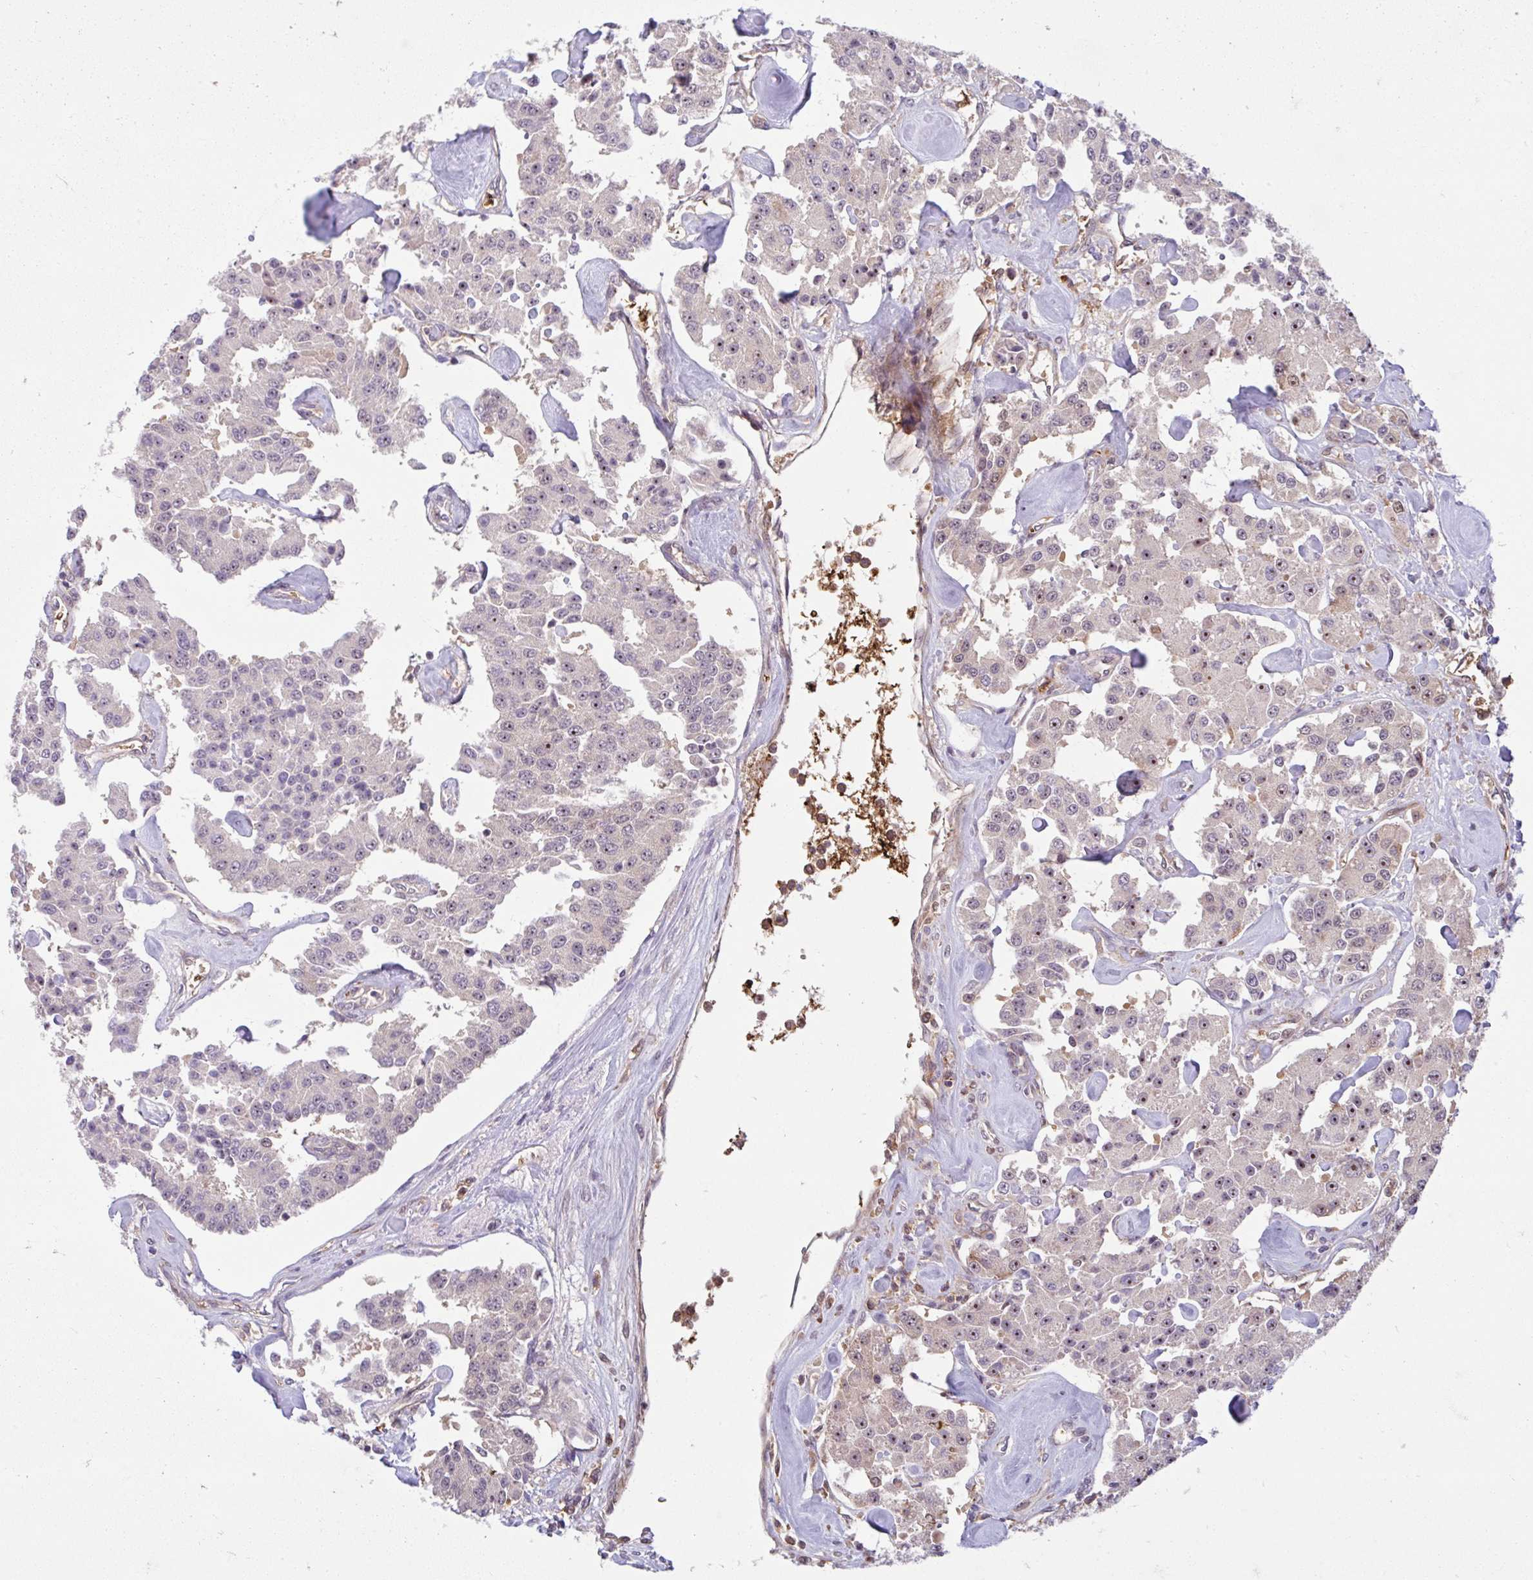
{"staining": {"intensity": "moderate", "quantity": "25%-75%", "location": "nuclear"}, "tissue": "carcinoid", "cell_type": "Tumor cells", "image_type": "cancer", "snomed": [{"axis": "morphology", "description": "Carcinoid, malignant, NOS"}, {"axis": "topography", "description": "Pancreas"}], "caption": "Tumor cells exhibit moderate nuclear expression in approximately 25%-75% of cells in carcinoid.", "gene": "HMBS", "patient": {"sex": "male", "age": 41}}